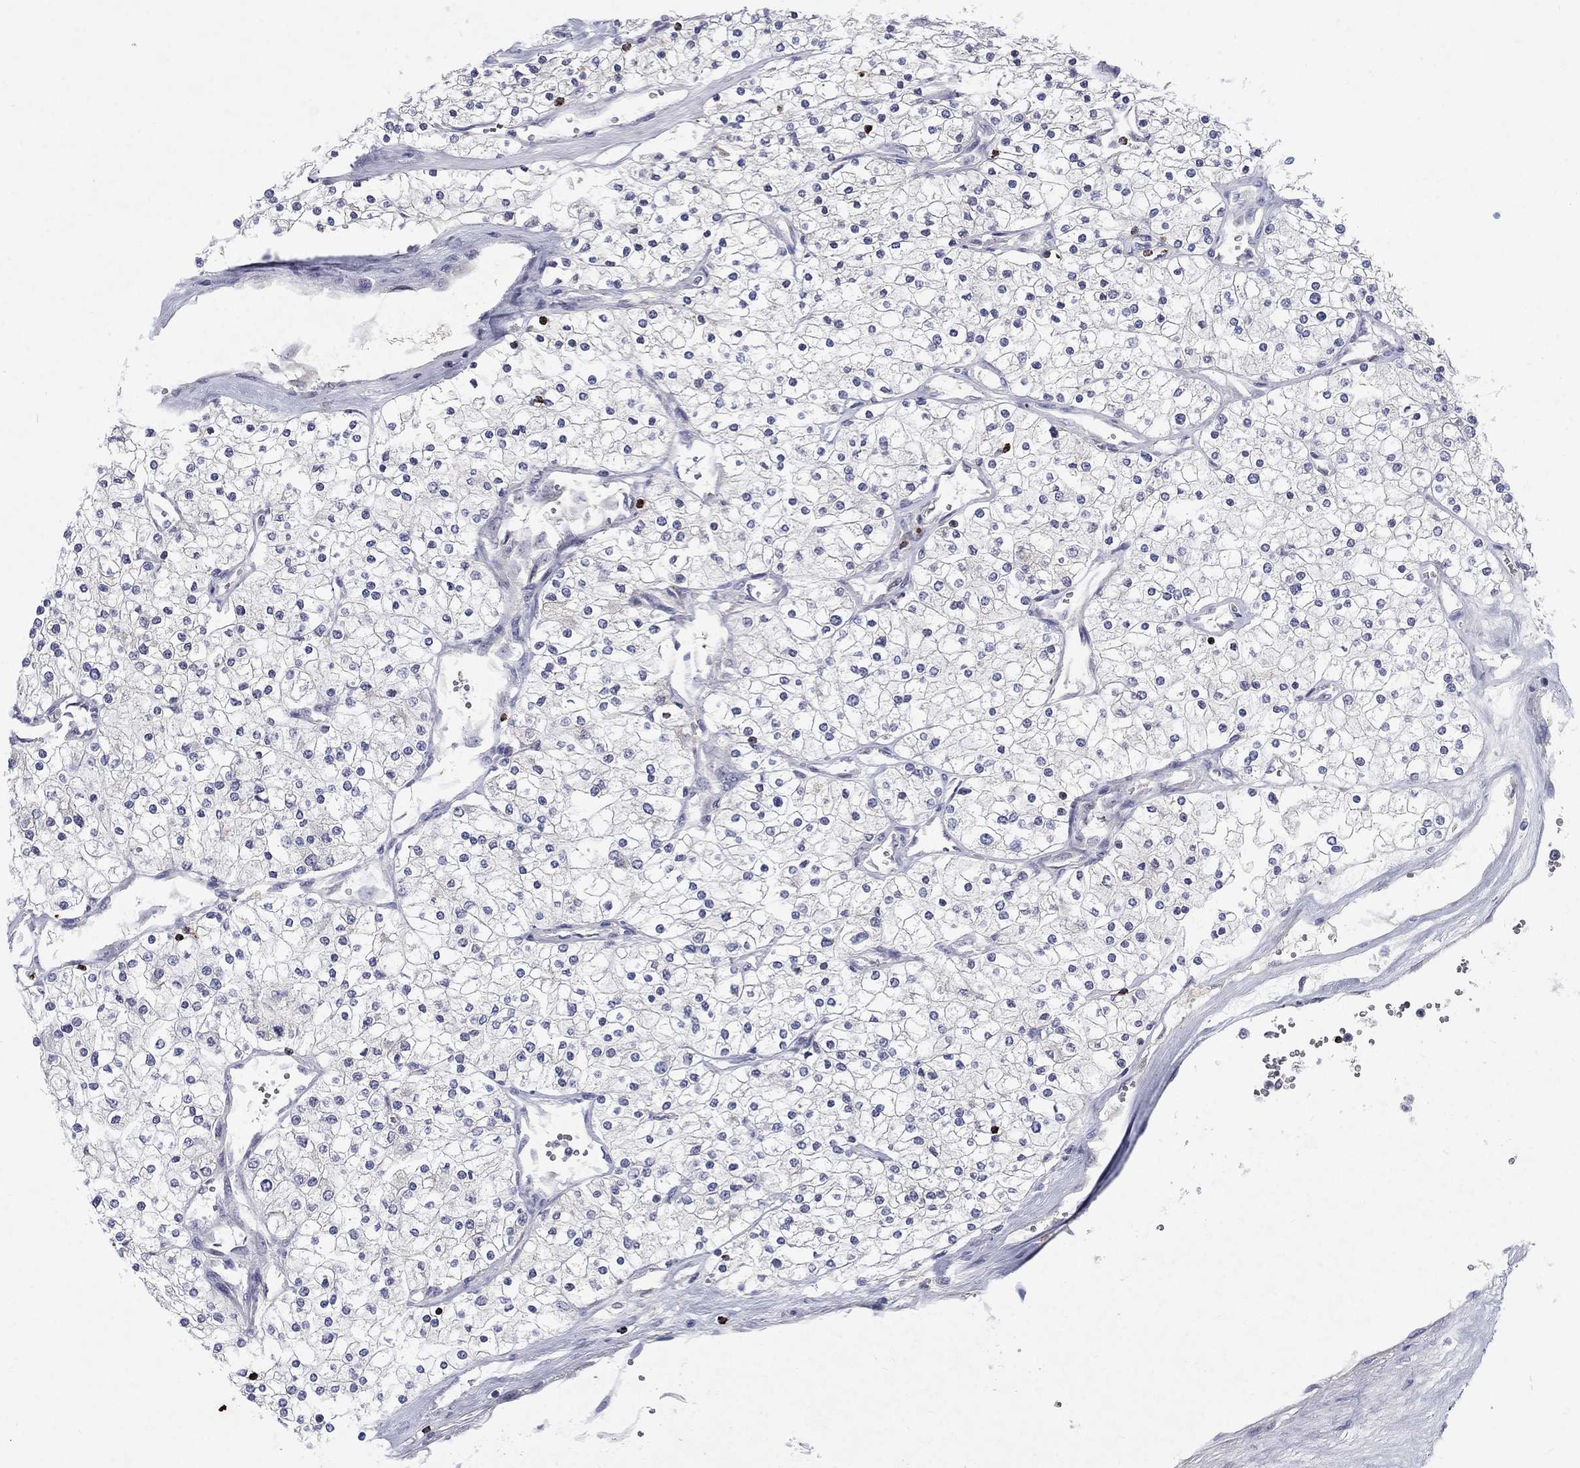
{"staining": {"intensity": "negative", "quantity": "none", "location": "none"}, "tissue": "renal cancer", "cell_type": "Tumor cells", "image_type": "cancer", "snomed": [{"axis": "morphology", "description": "Adenocarcinoma, NOS"}, {"axis": "topography", "description": "Kidney"}], "caption": "Tumor cells are negative for protein expression in human renal cancer. Nuclei are stained in blue.", "gene": "GZMA", "patient": {"sex": "male", "age": 80}}